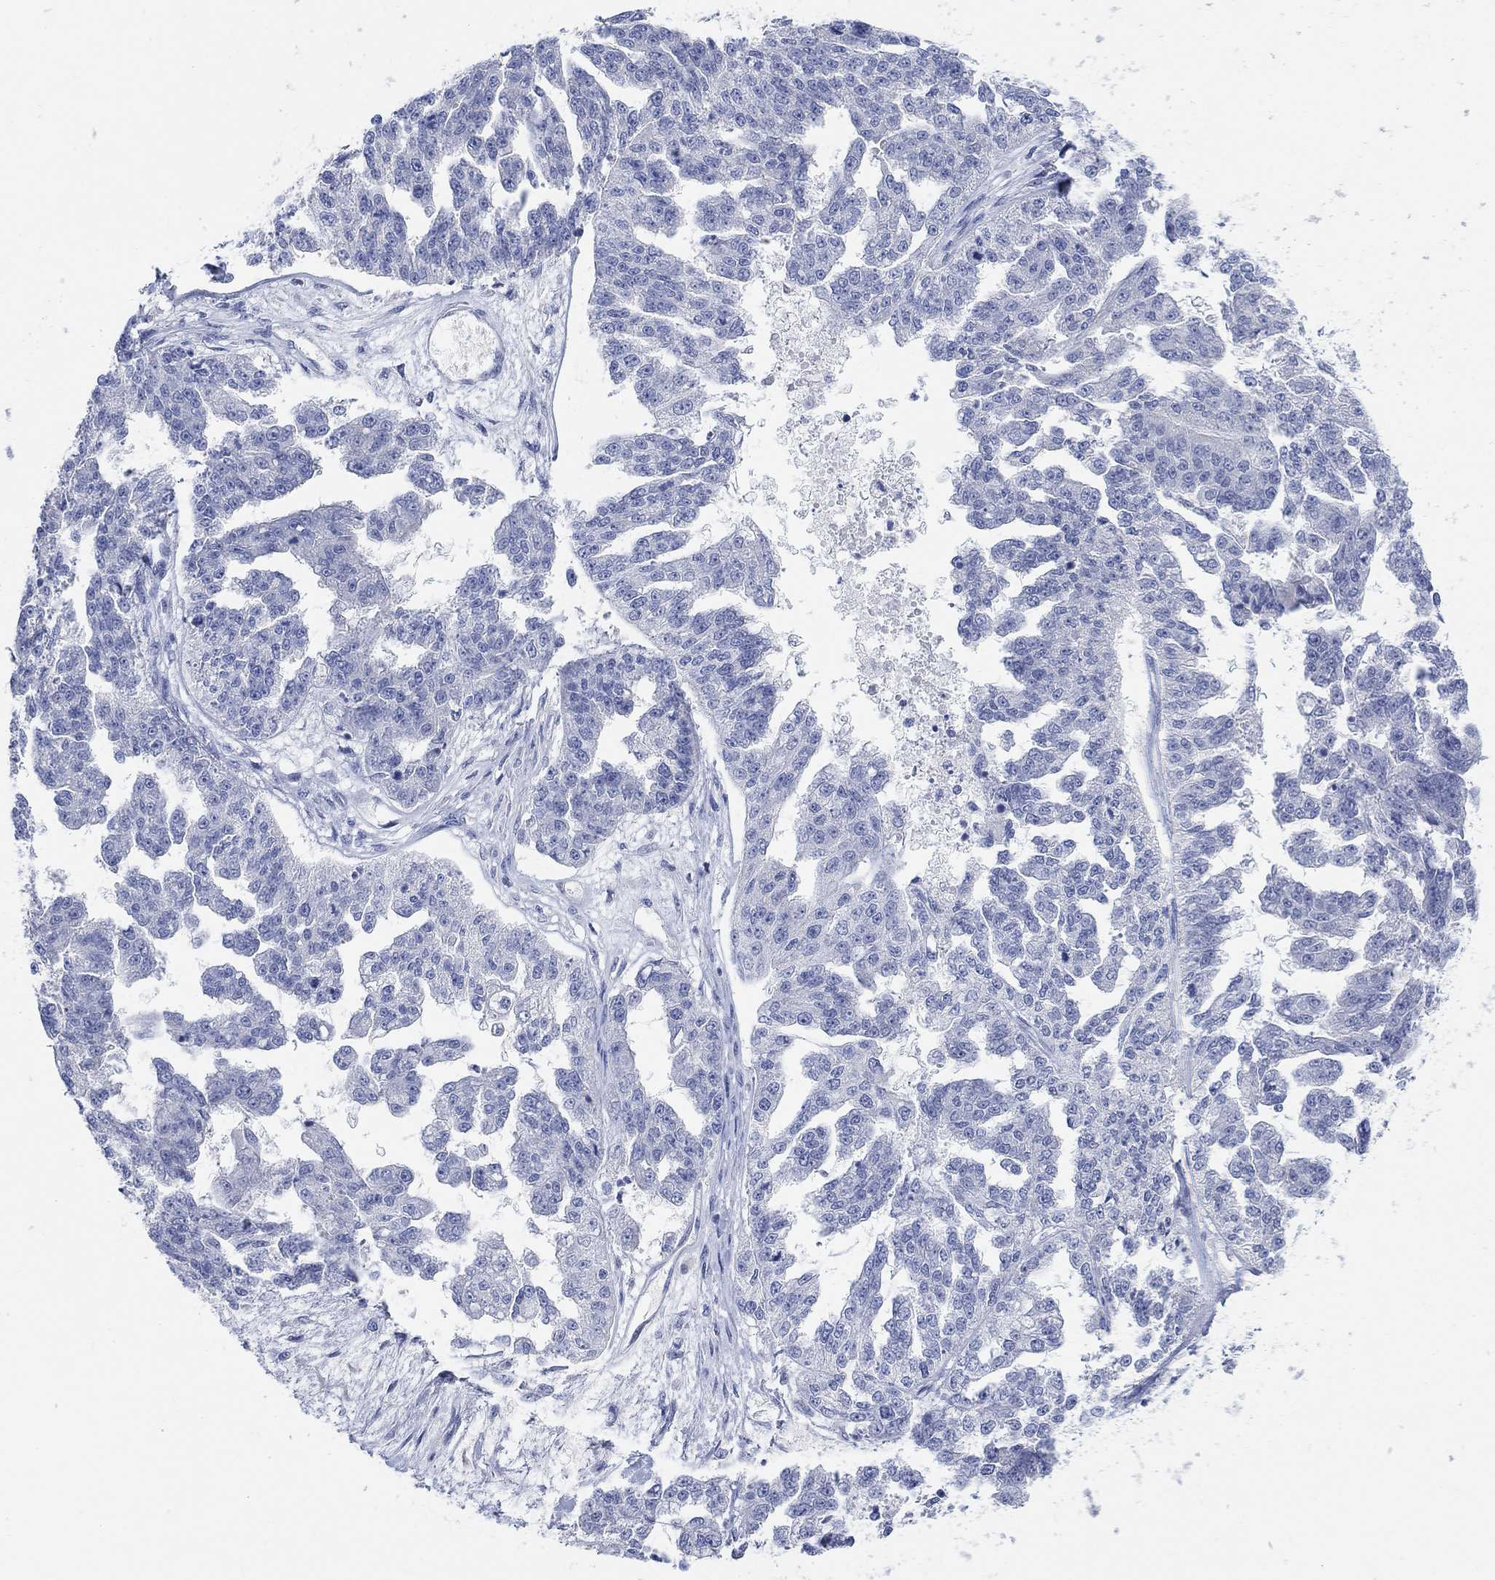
{"staining": {"intensity": "negative", "quantity": "none", "location": "none"}, "tissue": "ovarian cancer", "cell_type": "Tumor cells", "image_type": "cancer", "snomed": [{"axis": "morphology", "description": "Cystadenocarcinoma, serous, NOS"}, {"axis": "topography", "description": "Ovary"}], "caption": "The immunohistochemistry histopathology image has no significant staining in tumor cells of ovarian cancer tissue.", "gene": "NLRP14", "patient": {"sex": "female", "age": 58}}